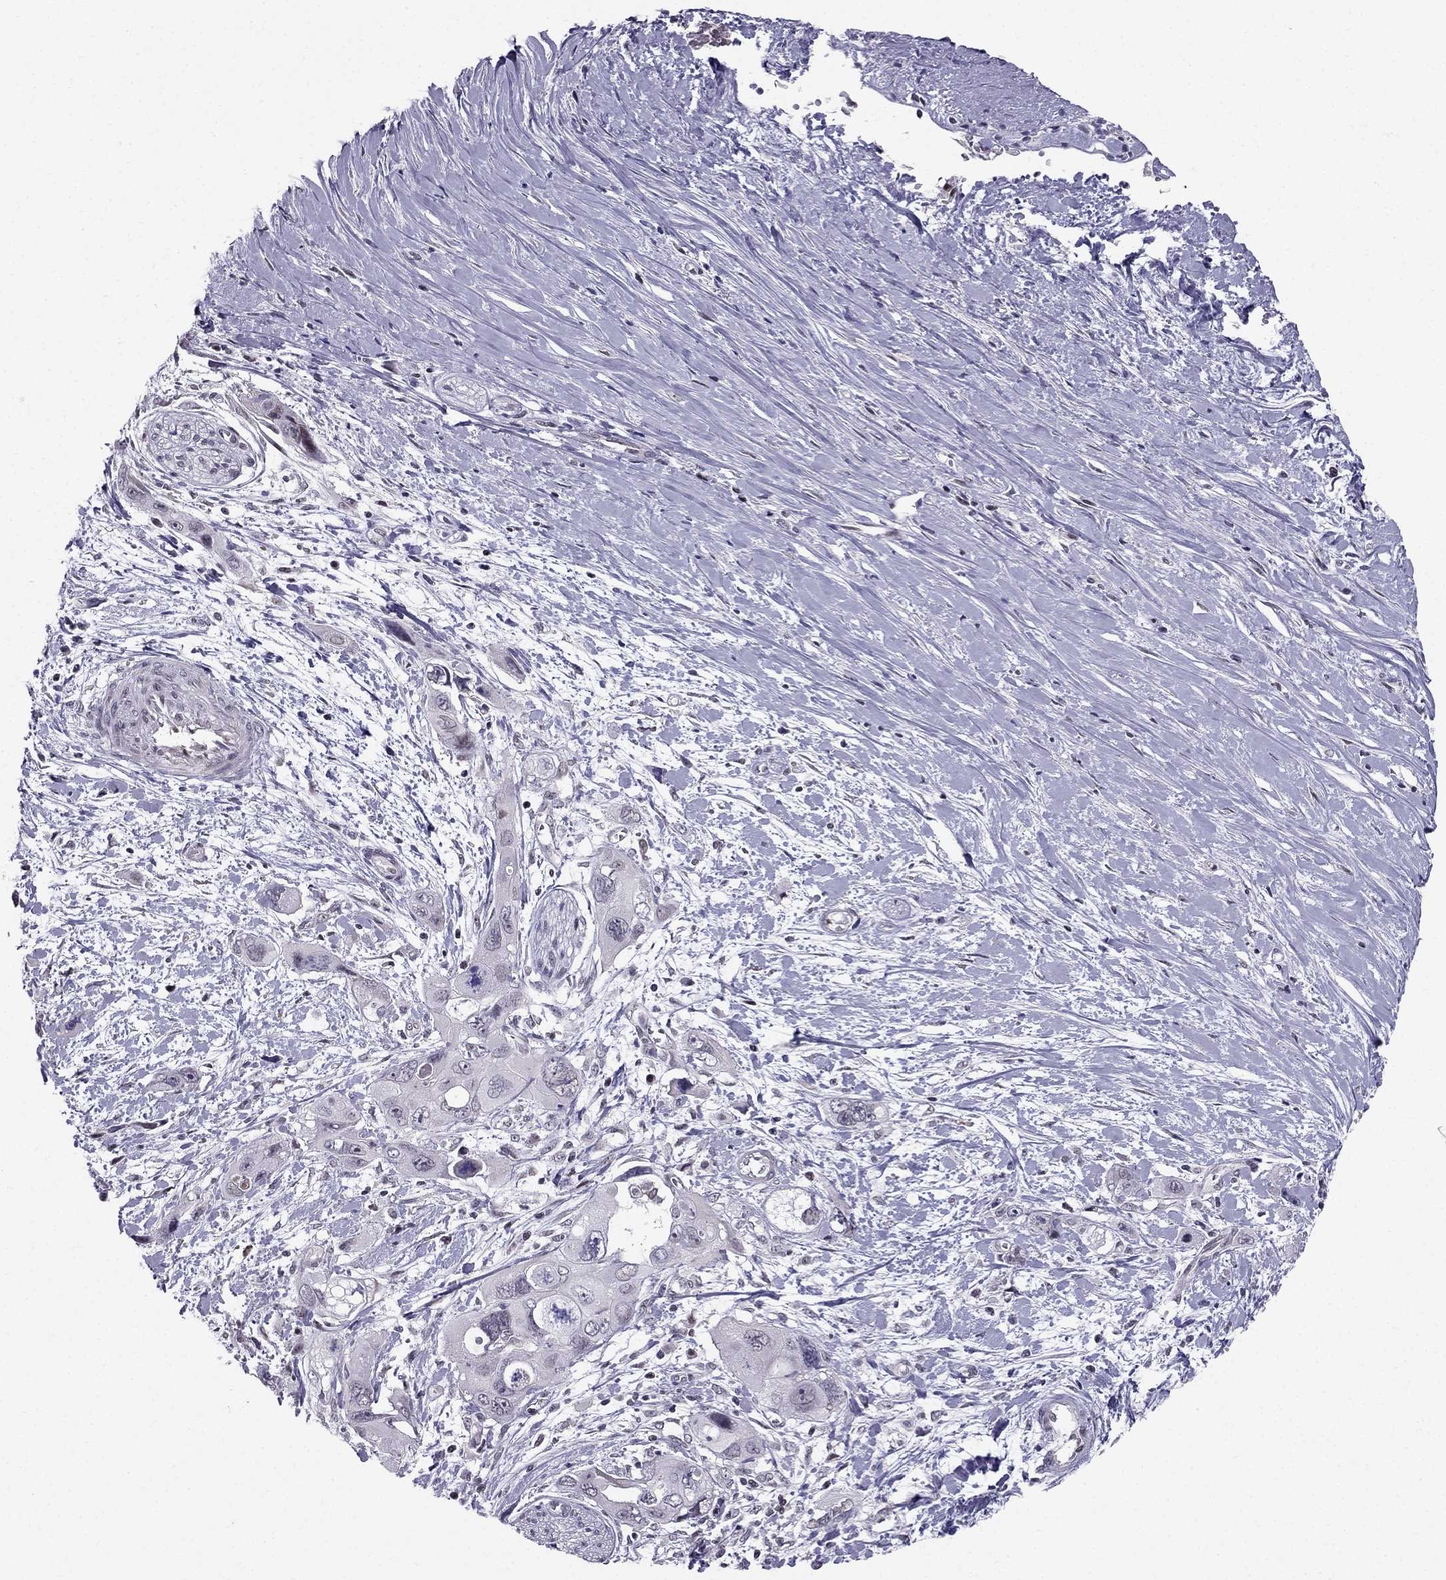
{"staining": {"intensity": "negative", "quantity": "none", "location": "none"}, "tissue": "pancreatic cancer", "cell_type": "Tumor cells", "image_type": "cancer", "snomed": [{"axis": "morphology", "description": "Adenocarcinoma, NOS"}, {"axis": "topography", "description": "Pancreas"}], "caption": "Tumor cells are negative for brown protein staining in pancreatic adenocarcinoma.", "gene": "RPRD2", "patient": {"sex": "male", "age": 47}}